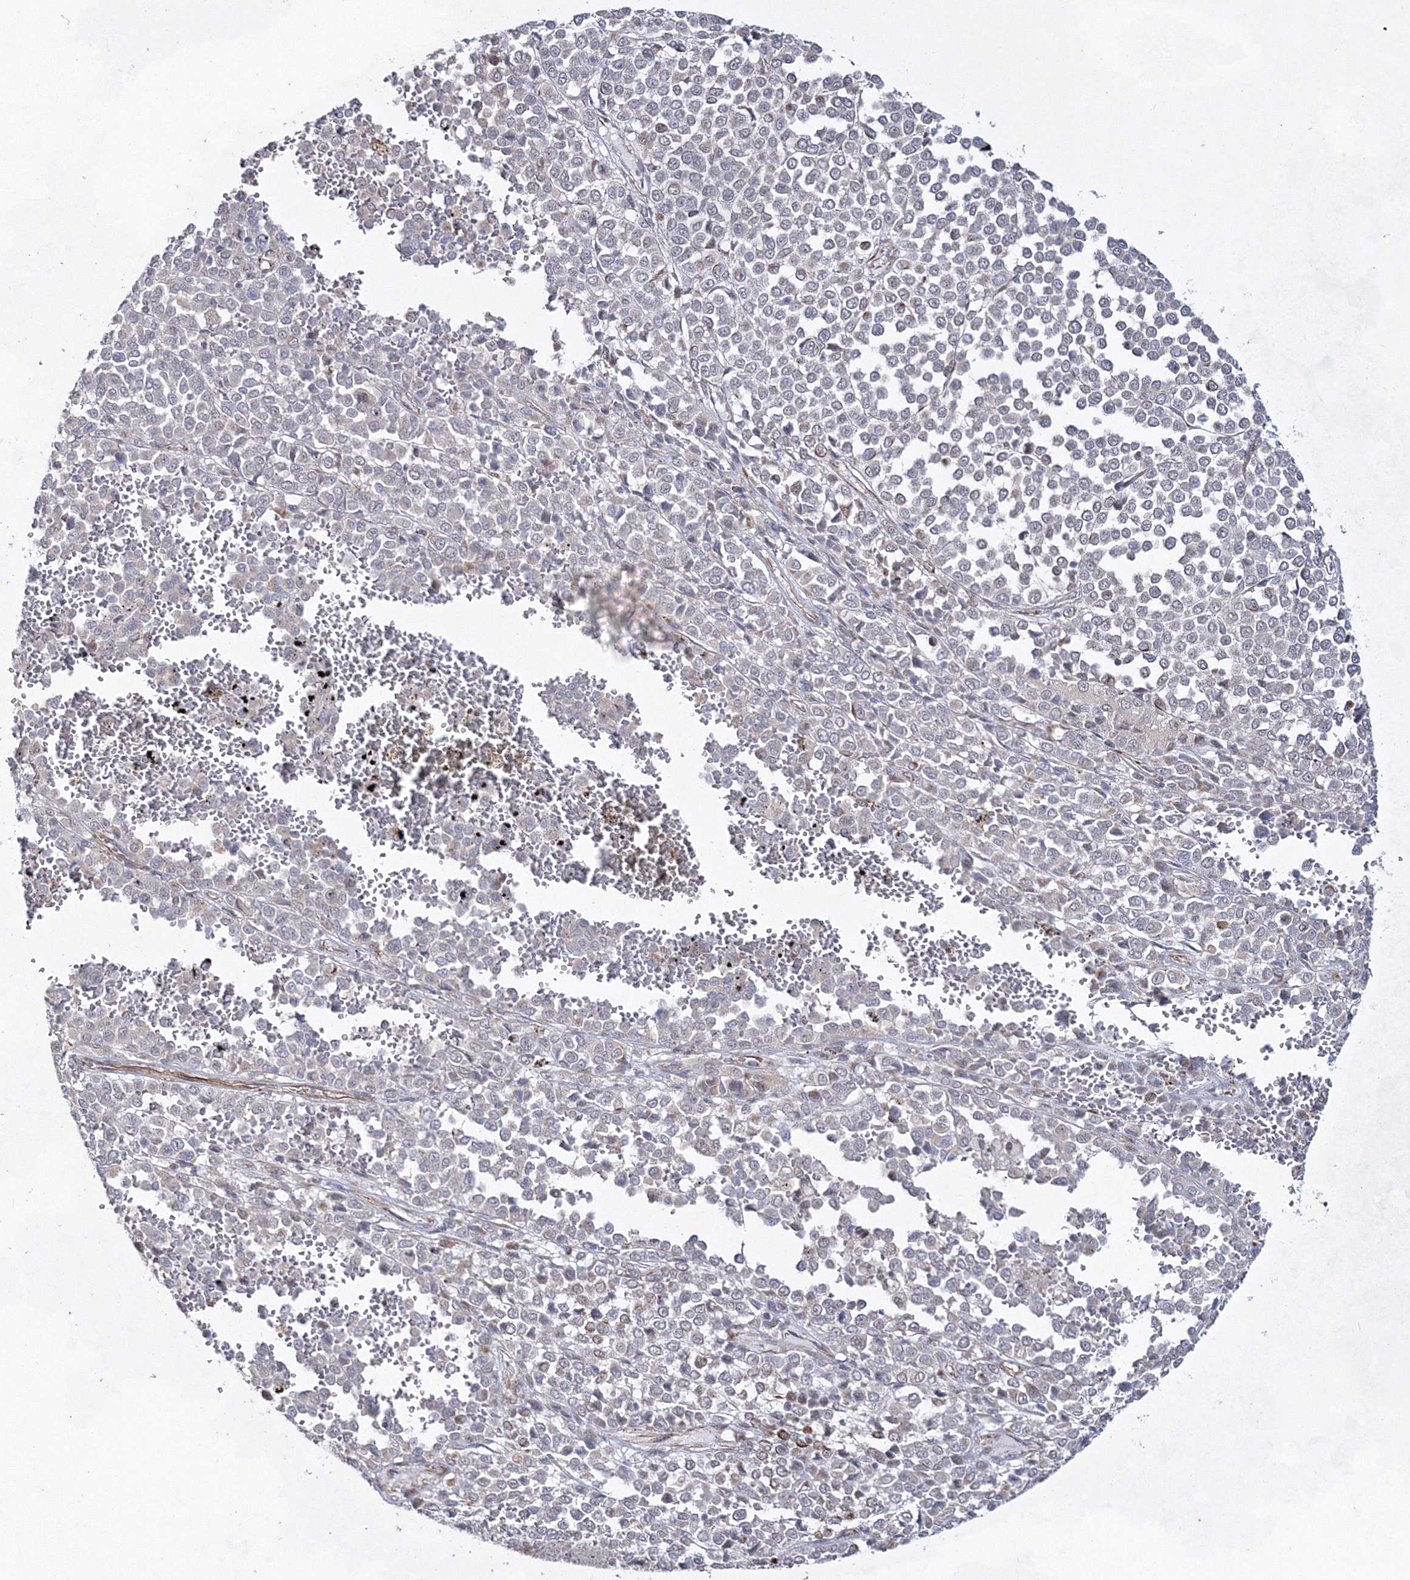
{"staining": {"intensity": "negative", "quantity": "none", "location": "none"}, "tissue": "melanoma", "cell_type": "Tumor cells", "image_type": "cancer", "snomed": [{"axis": "morphology", "description": "Malignant melanoma, Metastatic site"}, {"axis": "topography", "description": "Pancreas"}], "caption": "A histopathology image of human malignant melanoma (metastatic site) is negative for staining in tumor cells.", "gene": "SNIP1", "patient": {"sex": "female", "age": 30}}